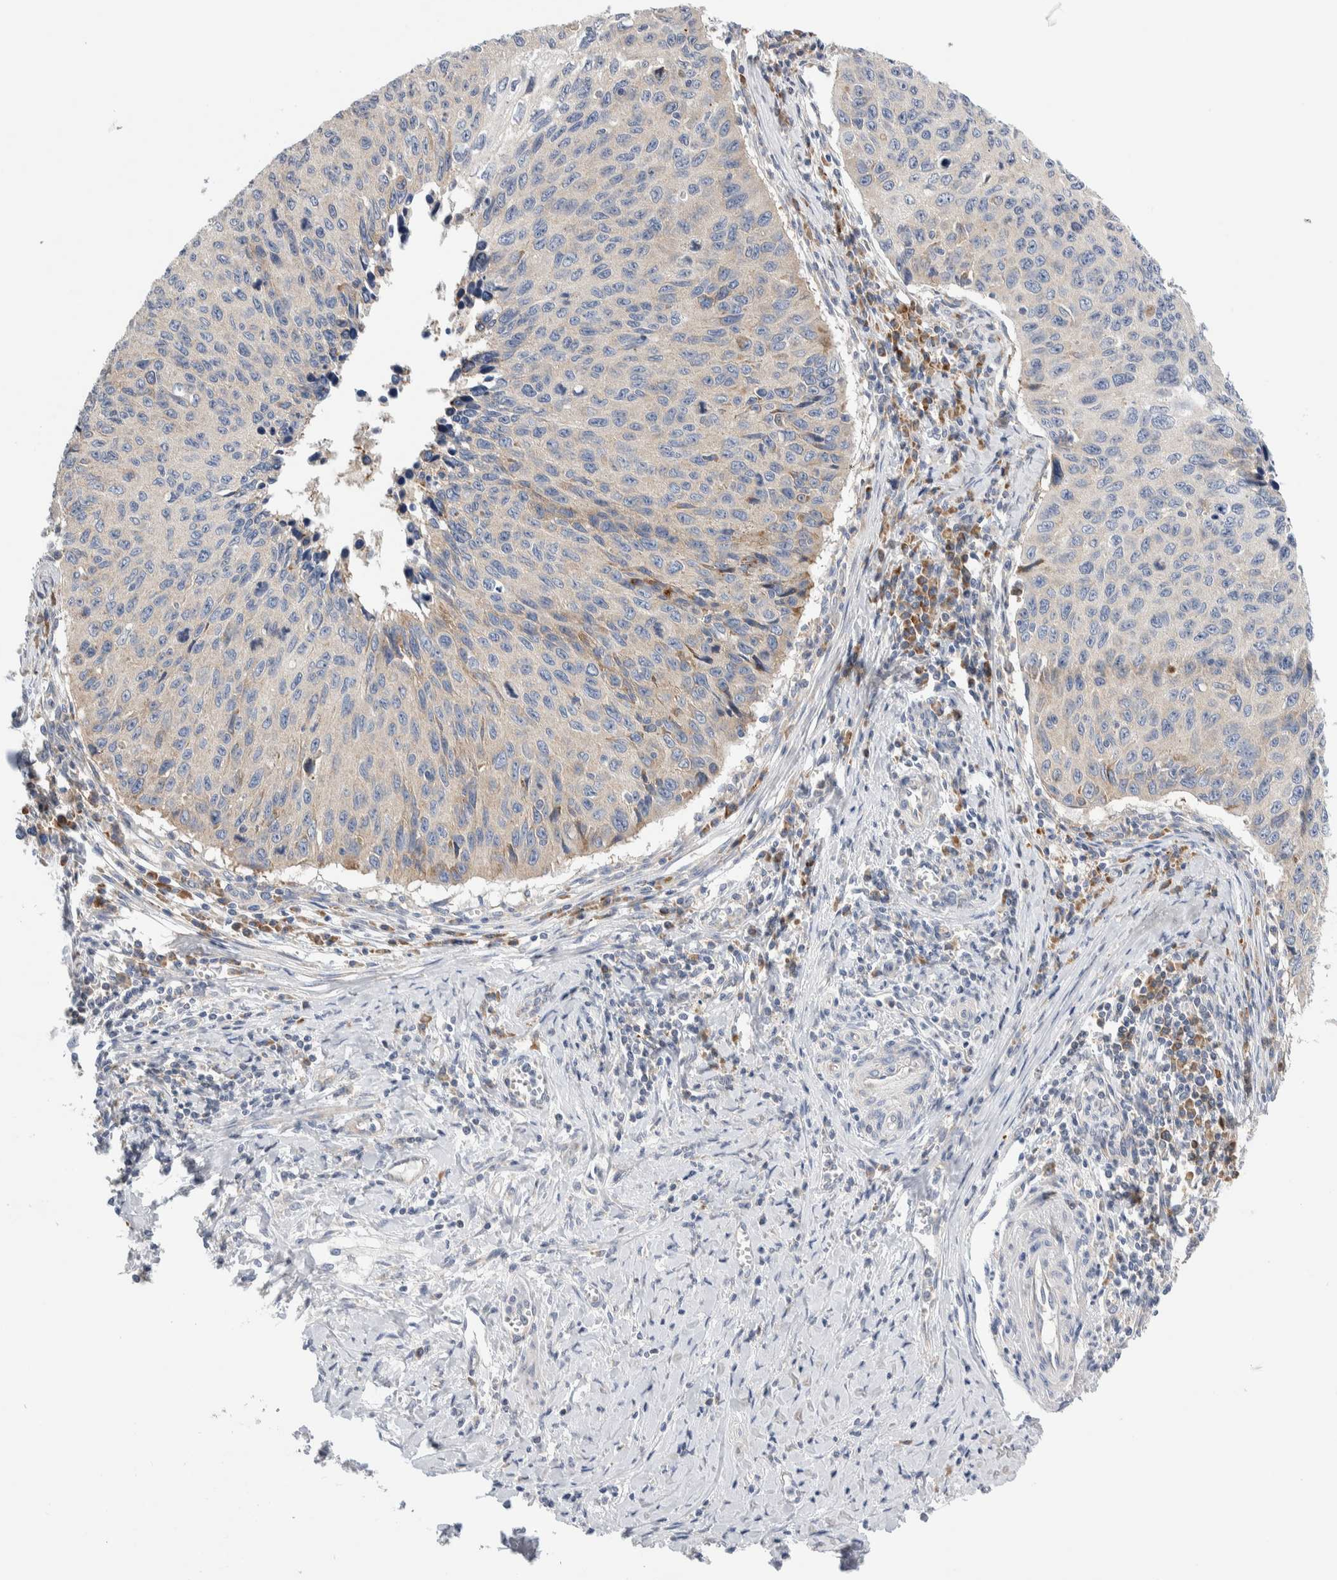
{"staining": {"intensity": "negative", "quantity": "none", "location": "none"}, "tissue": "cervical cancer", "cell_type": "Tumor cells", "image_type": "cancer", "snomed": [{"axis": "morphology", "description": "Squamous cell carcinoma, NOS"}, {"axis": "topography", "description": "Cervix"}], "caption": "An IHC micrograph of cervical squamous cell carcinoma is shown. There is no staining in tumor cells of cervical squamous cell carcinoma.", "gene": "RACK1", "patient": {"sex": "female", "age": 53}}